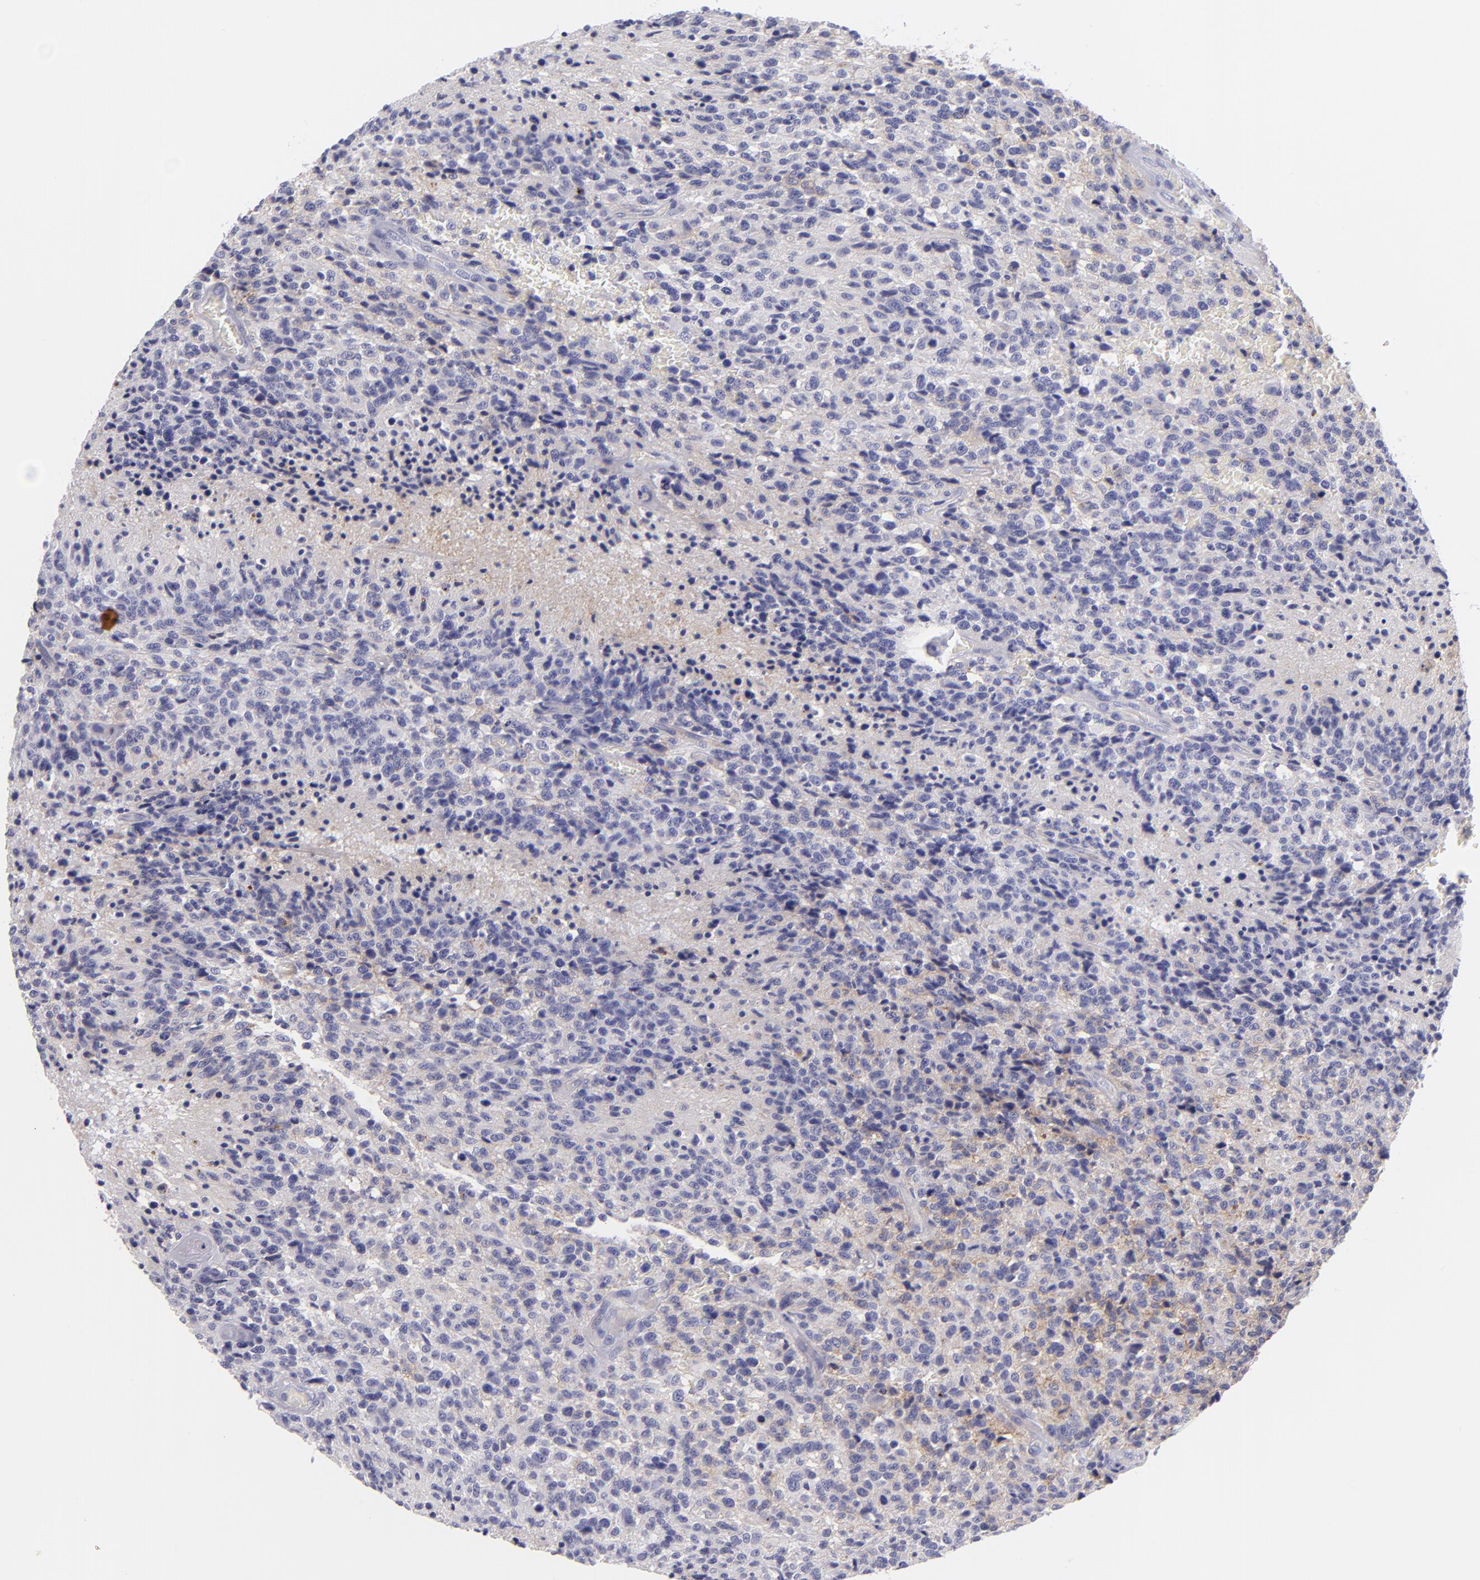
{"staining": {"intensity": "negative", "quantity": "none", "location": "none"}, "tissue": "glioma", "cell_type": "Tumor cells", "image_type": "cancer", "snomed": [{"axis": "morphology", "description": "Glioma, malignant, High grade"}, {"axis": "topography", "description": "Brain"}], "caption": "Immunohistochemical staining of high-grade glioma (malignant) displays no significant expression in tumor cells. (Stains: DAB (3,3'-diaminobenzidine) immunohistochemistry (IHC) with hematoxylin counter stain, Microscopy: brightfield microscopy at high magnification).", "gene": "CD82", "patient": {"sex": "male", "age": 36}}